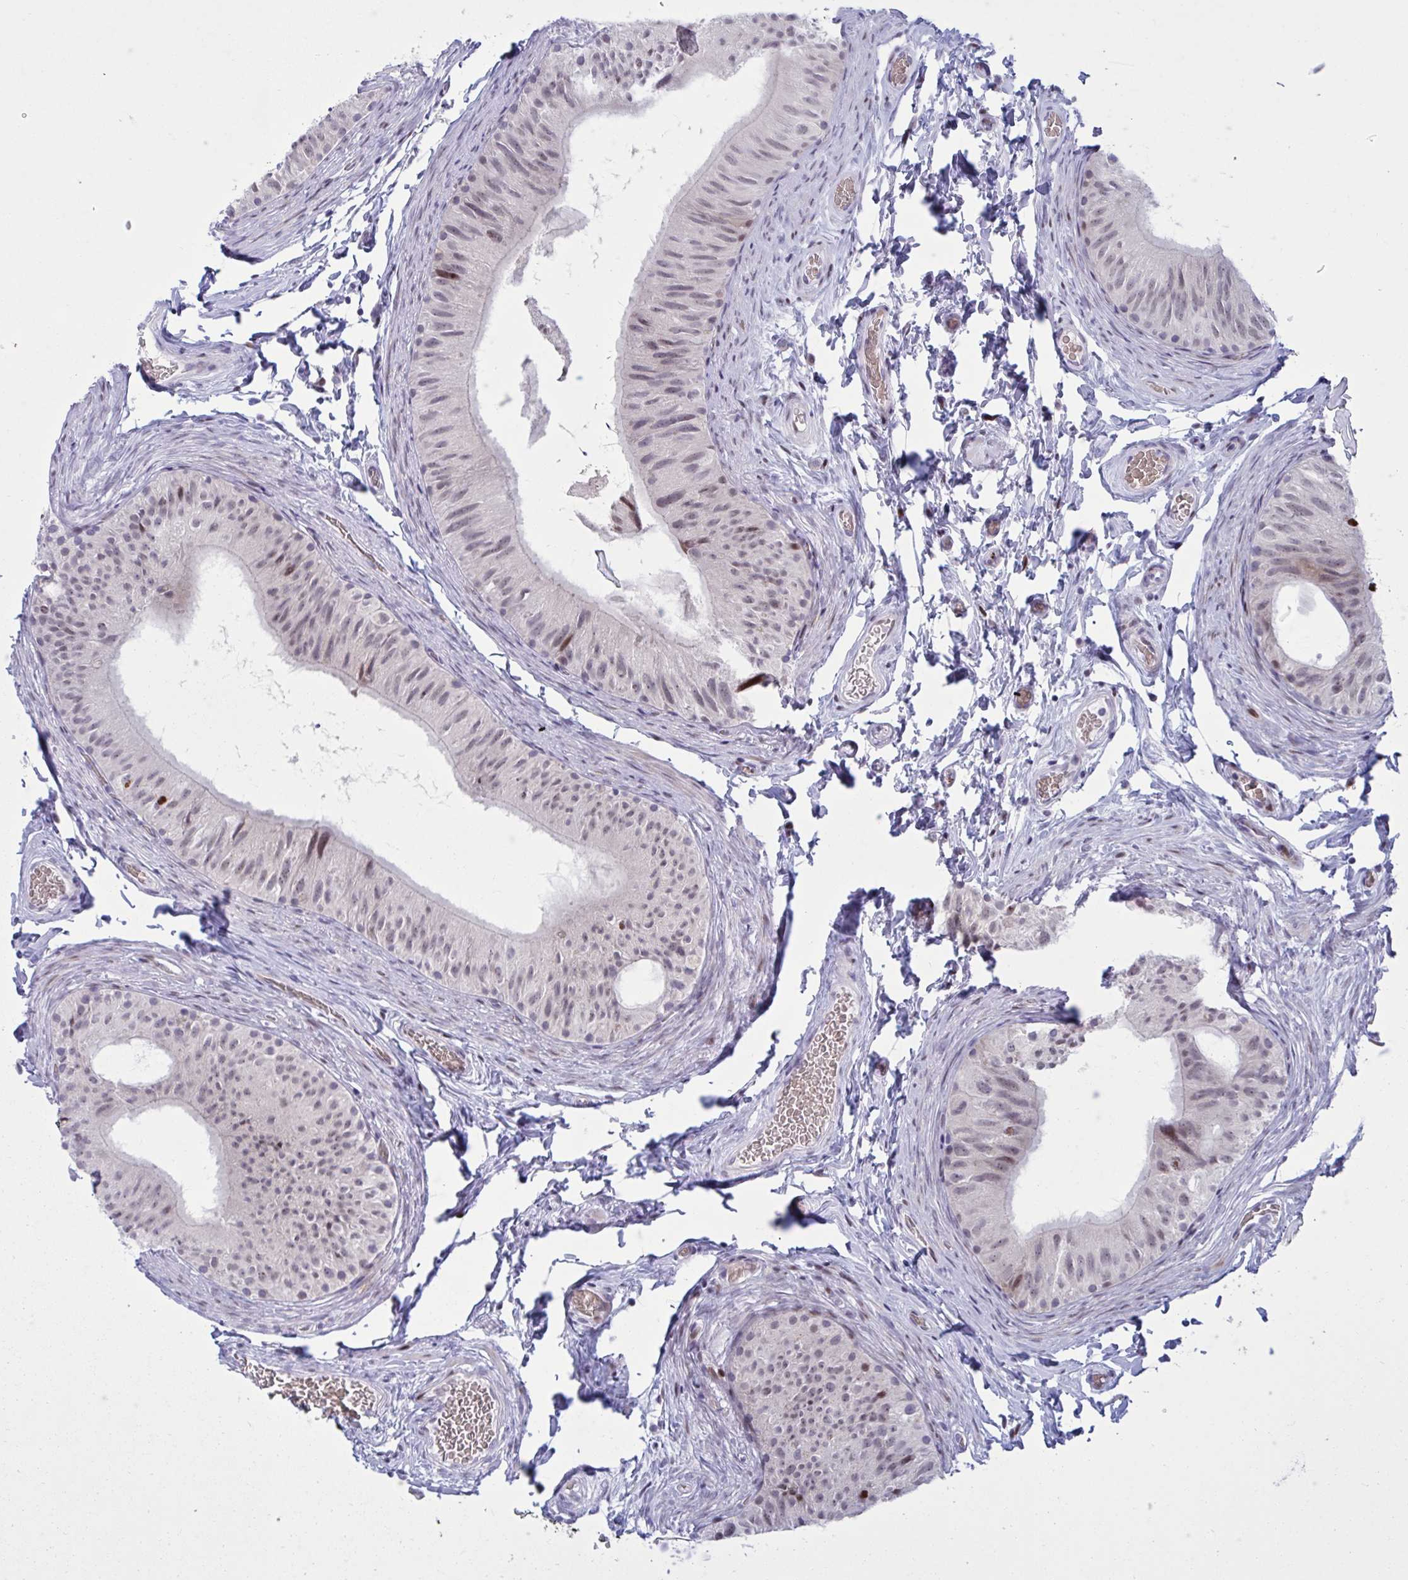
{"staining": {"intensity": "moderate", "quantity": "<25%", "location": "cytoplasmic/membranous,nuclear"}, "tissue": "epididymis", "cell_type": "Glandular cells", "image_type": "normal", "snomed": [{"axis": "morphology", "description": "Normal tissue, NOS"}, {"axis": "topography", "description": "Epididymis, spermatic cord, NOS"}, {"axis": "topography", "description": "Epididymis"}], "caption": "Moderate cytoplasmic/membranous,nuclear expression is present in about <25% of glandular cells in benign epididymis.", "gene": "RBL1", "patient": {"sex": "male", "age": 31}}